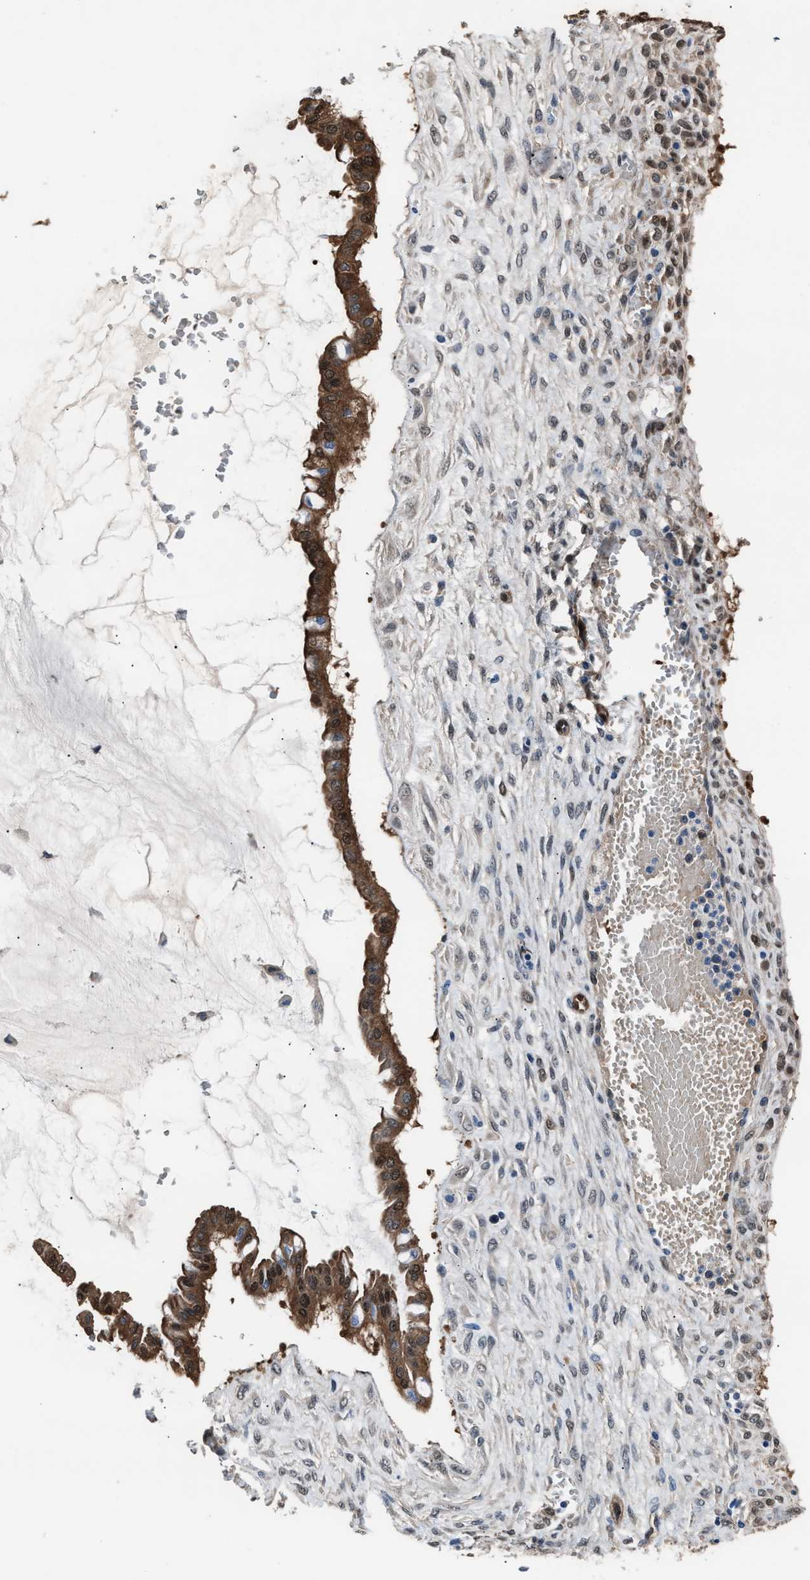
{"staining": {"intensity": "strong", "quantity": "25%-75%", "location": "cytoplasmic/membranous,nuclear"}, "tissue": "ovarian cancer", "cell_type": "Tumor cells", "image_type": "cancer", "snomed": [{"axis": "morphology", "description": "Cystadenocarcinoma, mucinous, NOS"}, {"axis": "topography", "description": "Ovary"}], "caption": "Mucinous cystadenocarcinoma (ovarian) tissue displays strong cytoplasmic/membranous and nuclear positivity in approximately 25%-75% of tumor cells", "gene": "PPA1", "patient": {"sex": "female", "age": 73}}